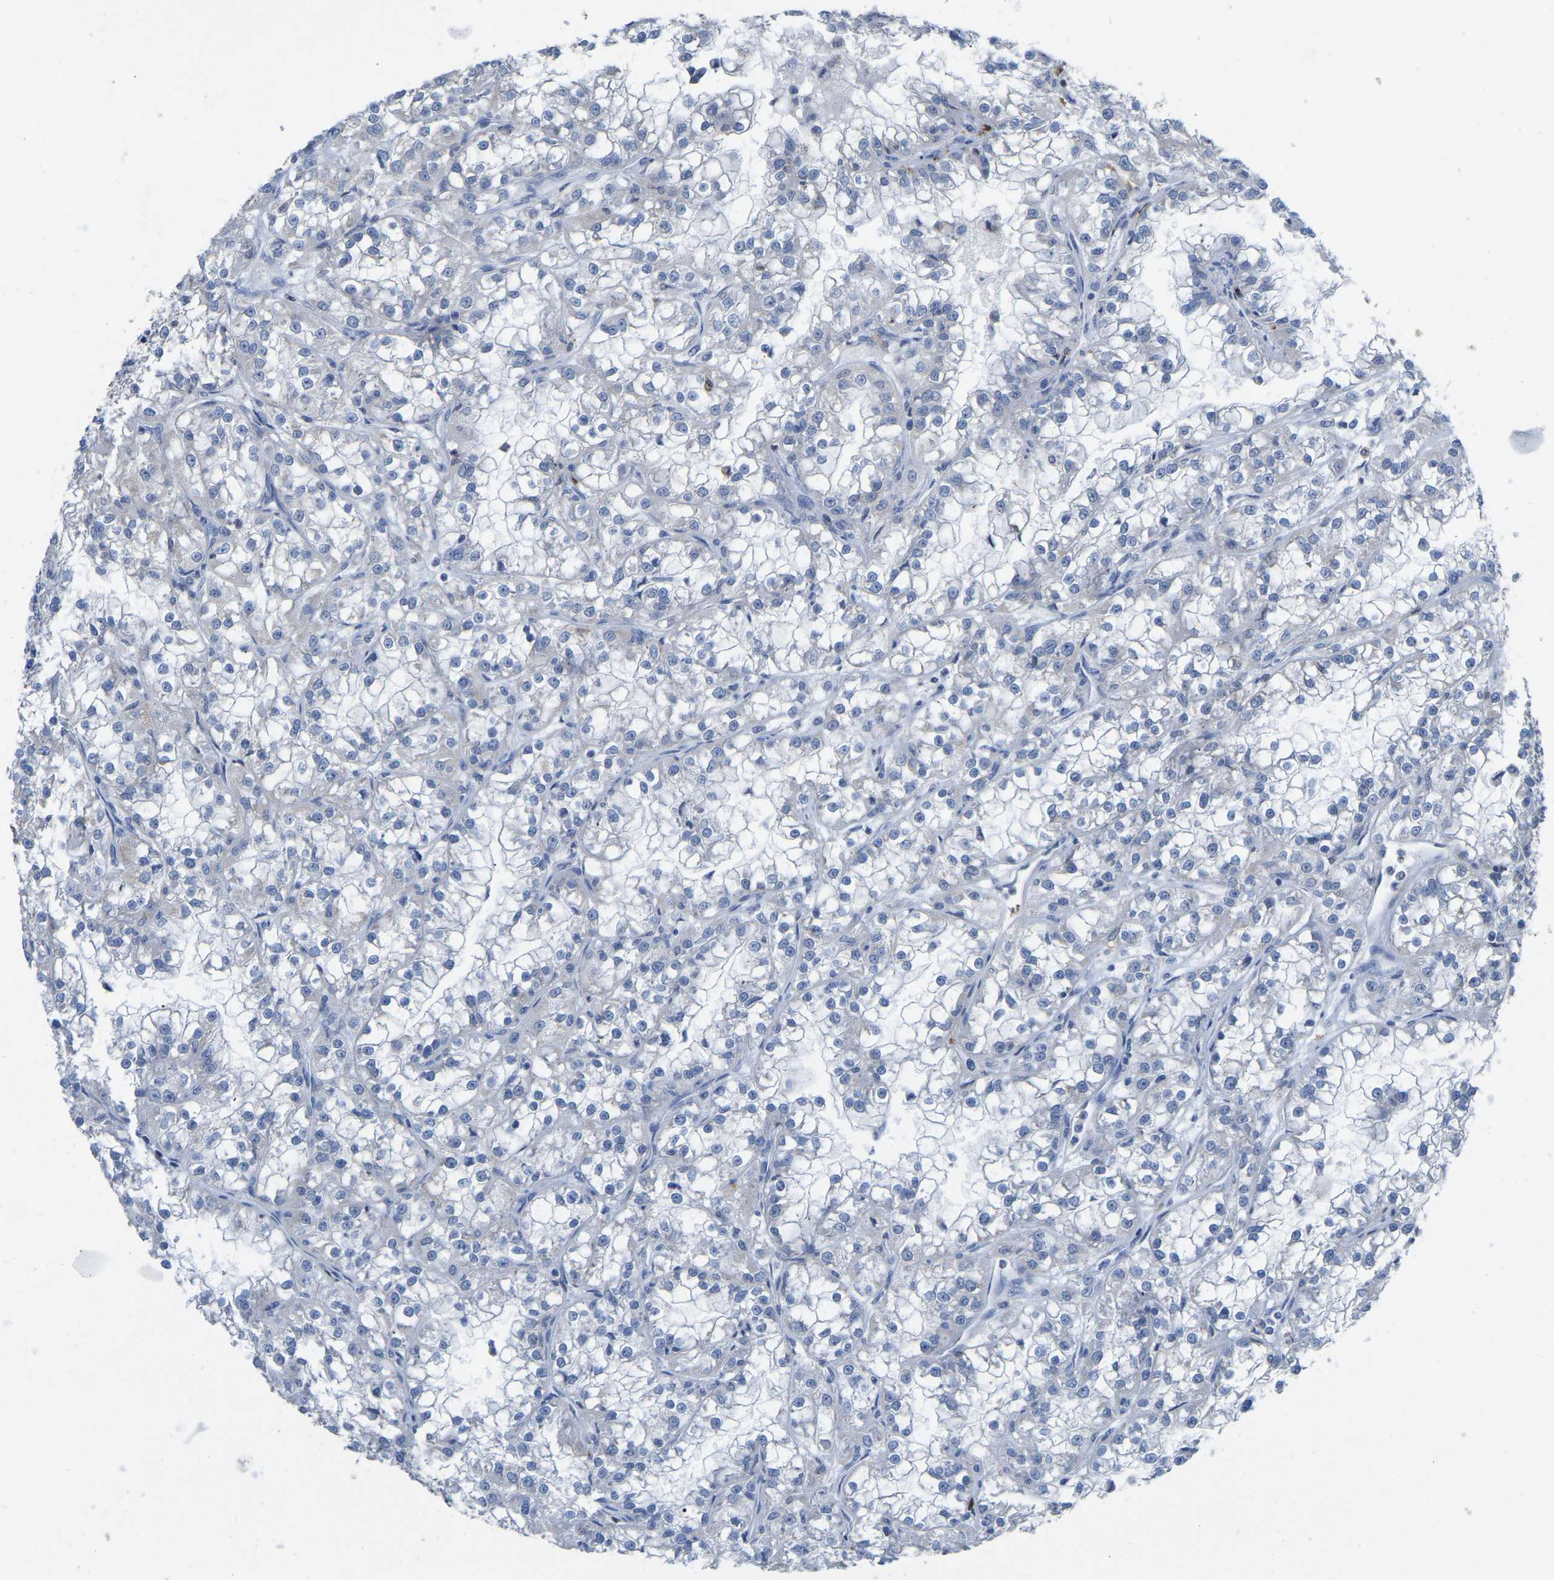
{"staining": {"intensity": "negative", "quantity": "none", "location": "none"}, "tissue": "renal cancer", "cell_type": "Tumor cells", "image_type": "cancer", "snomed": [{"axis": "morphology", "description": "Adenocarcinoma, NOS"}, {"axis": "topography", "description": "Kidney"}], "caption": "Immunohistochemical staining of renal cancer (adenocarcinoma) shows no significant staining in tumor cells.", "gene": "ULBP2", "patient": {"sex": "female", "age": 52}}